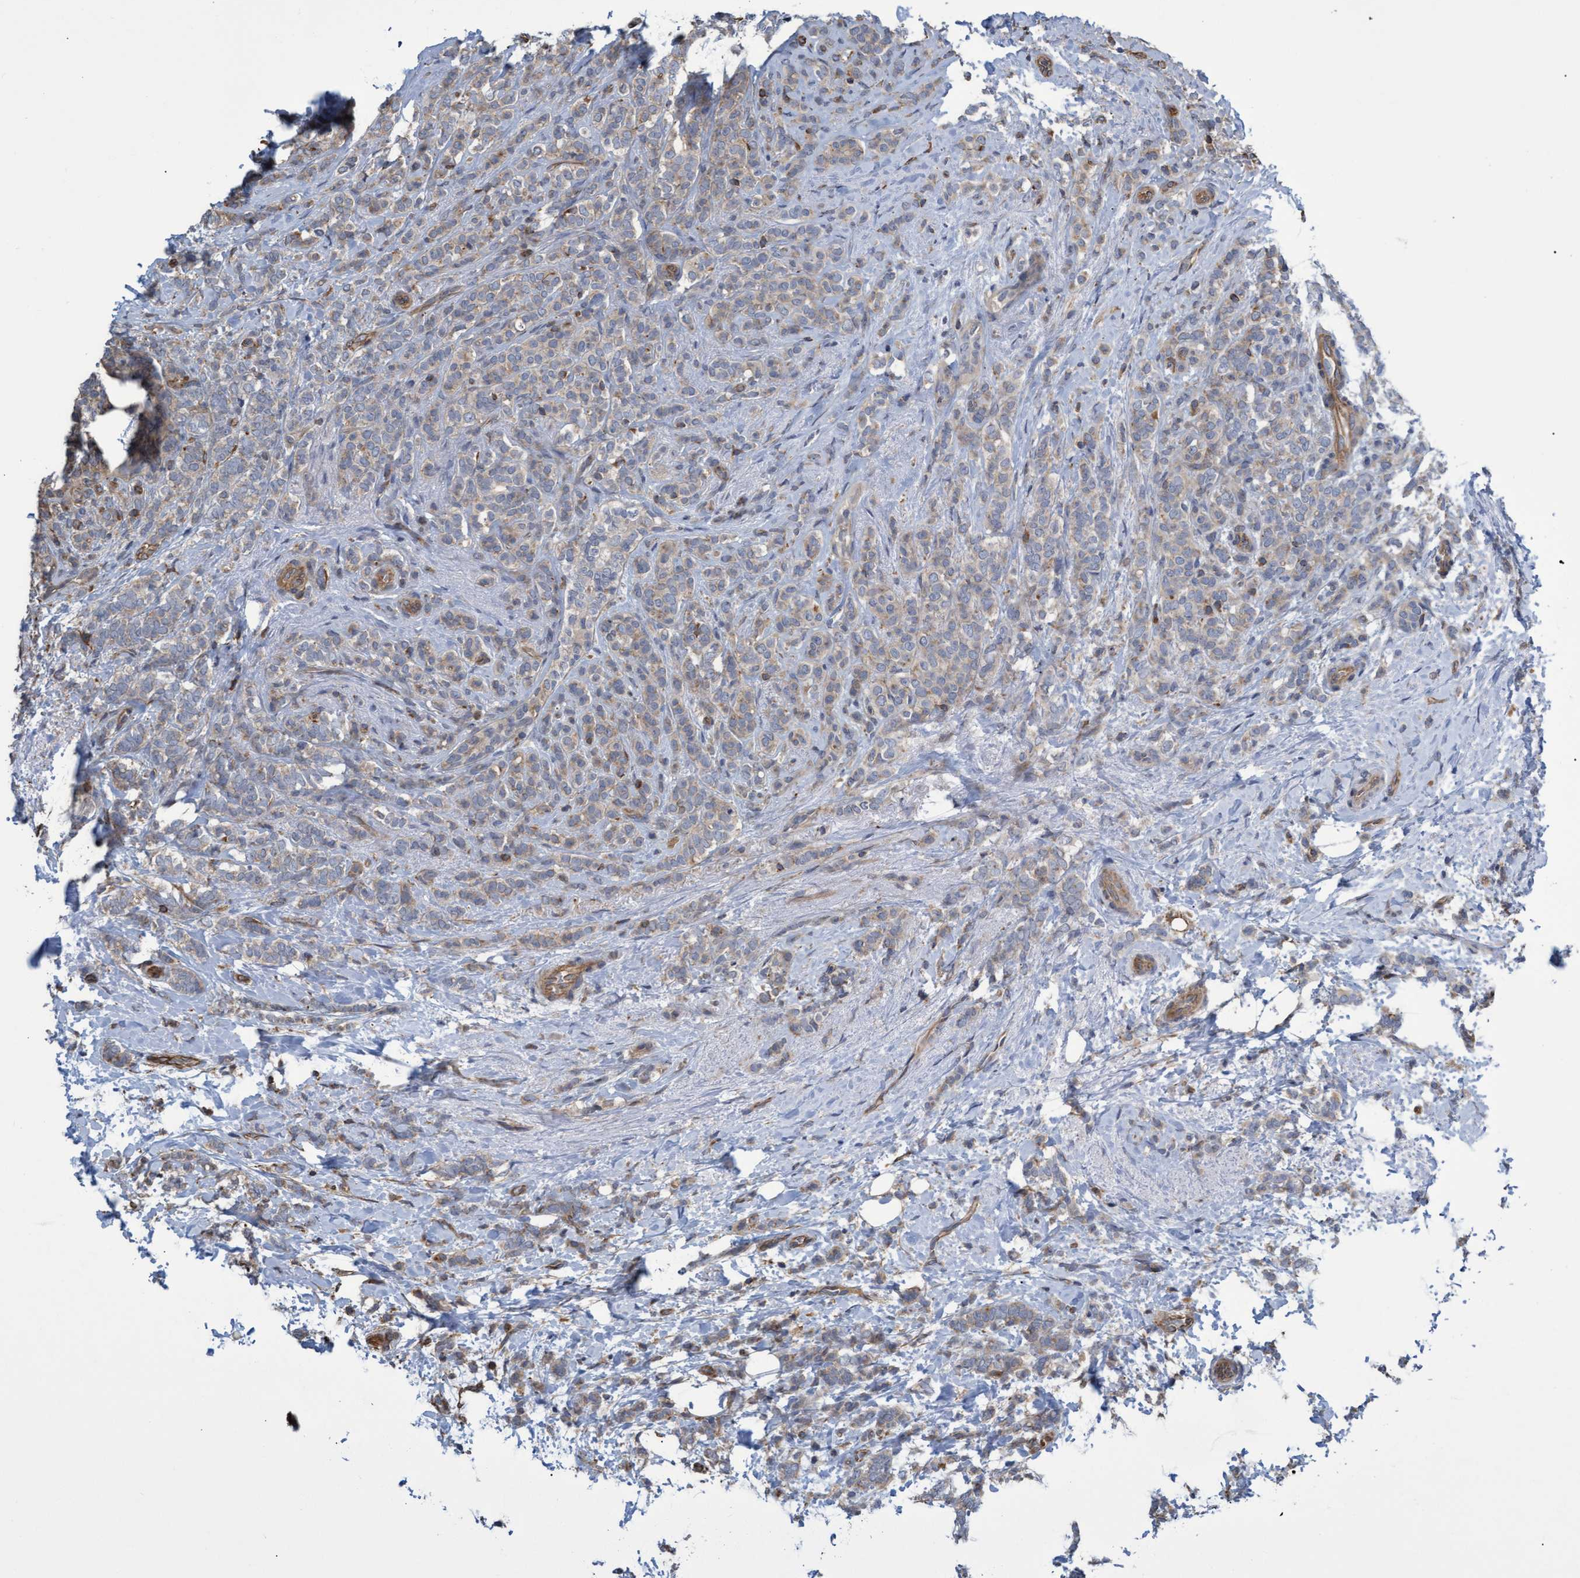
{"staining": {"intensity": "weak", "quantity": ">75%", "location": "cytoplasmic/membranous"}, "tissue": "breast cancer", "cell_type": "Tumor cells", "image_type": "cancer", "snomed": [{"axis": "morphology", "description": "Lobular carcinoma"}, {"axis": "topography", "description": "Breast"}], "caption": "Immunohistochemical staining of breast cancer exhibits low levels of weak cytoplasmic/membranous protein positivity in about >75% of tumor cells.", "gene": "TNFRSF10B", "patient": {"sex": "female", "age": 50}}